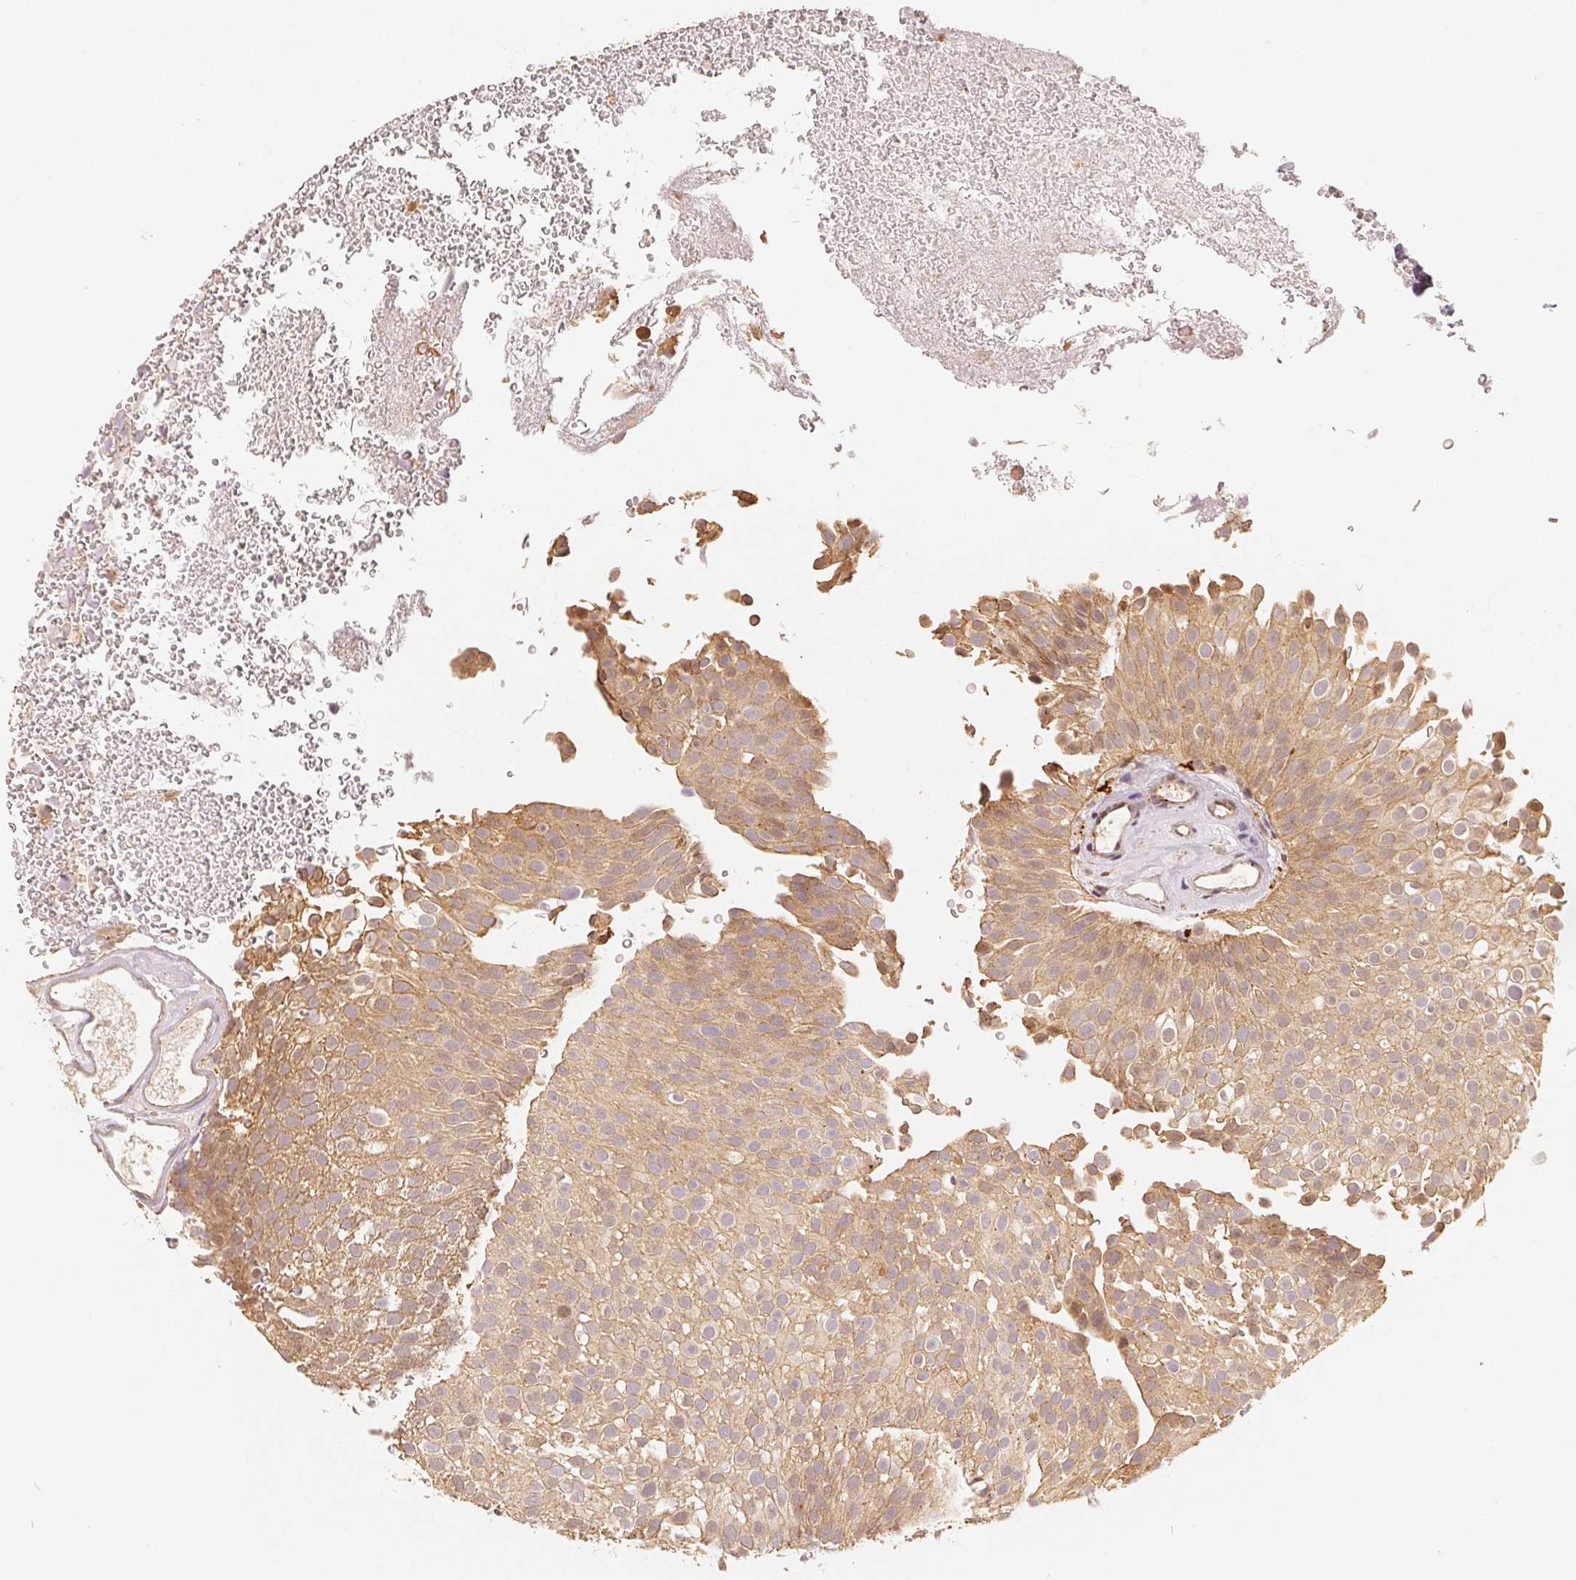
{"staining": {"intensity": "moderate", "quantity": ">75%", "location": "cytoplasmic/membranous"}, "tissue": "urothelial cancer", "cell_type": "Tumor cells", "image_type": "cancer", "snomed": [{"axis": "morphology", "description": "Urothelial carcinoma, Low grade"}, {"axis": "topography", "description": "Urinary bladder"}], "caption": "Immunohistochemistry (IHC) of human low-grade urothelial carcinoma displays medium levels of moderate cytoplasmic/membranous staining in about >75% of tumor cells.", "gene": "GUSB", "patient": {"sex": "male", "age": 78}}